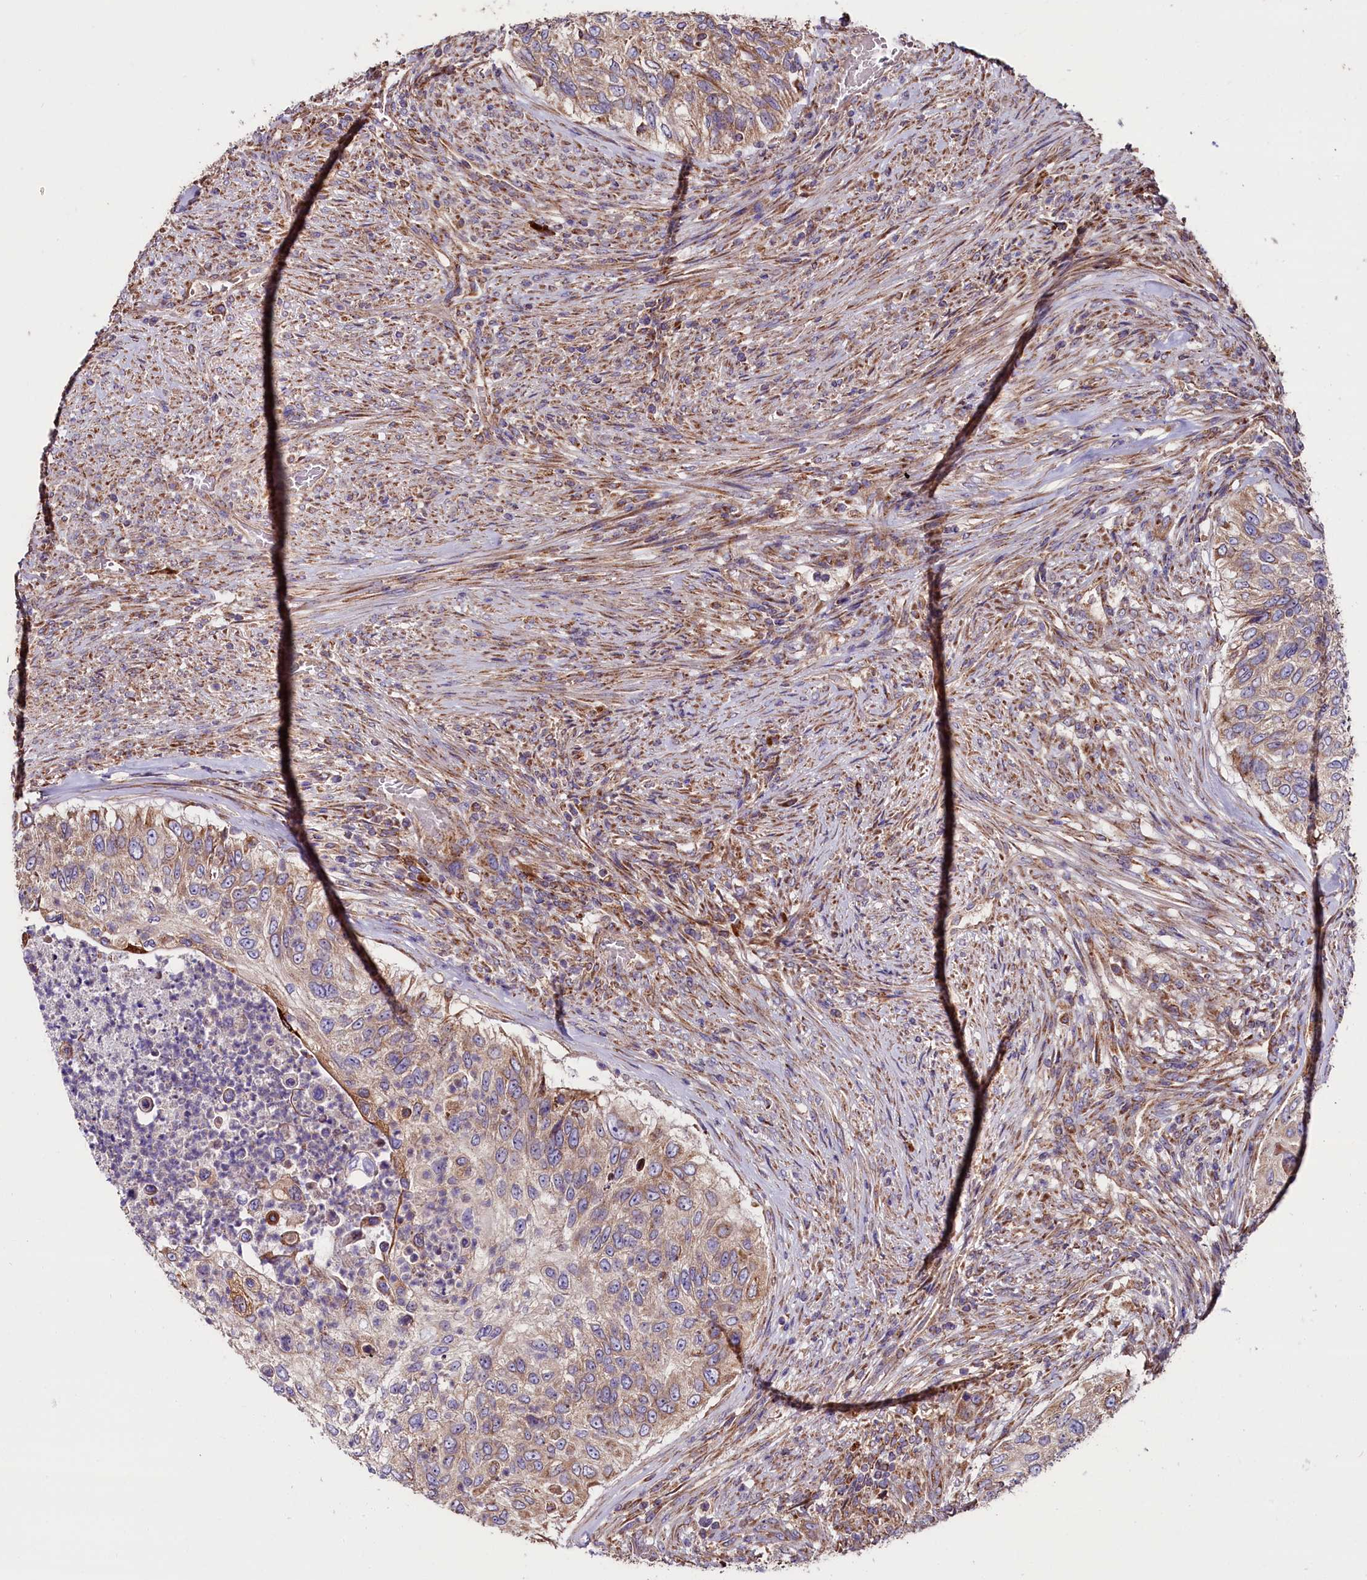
{"staining": {"intensity": "moderate", "quantity": ">75%", "location": "cytoplasmic/membranous"}, "tissue": "urothelial cancer", "cell_type": "Tumor cells", "image_type": "cancer", "snomed": [{"axis": "morphology", "description": "Urothelial carcinoma, High grade"}, {"axis": "topography", "description": "Urinary bladder"}], "caption": "Approximately >75% of tumor cells in urothelial carcinoma (high-grade) demonstrate moderate cytoplasmic/membranous protein staining as visualized by brown immunohistochemical staining.", "gene": "ZSWIM1", "patient": {"sex": "female", "age": 60}}